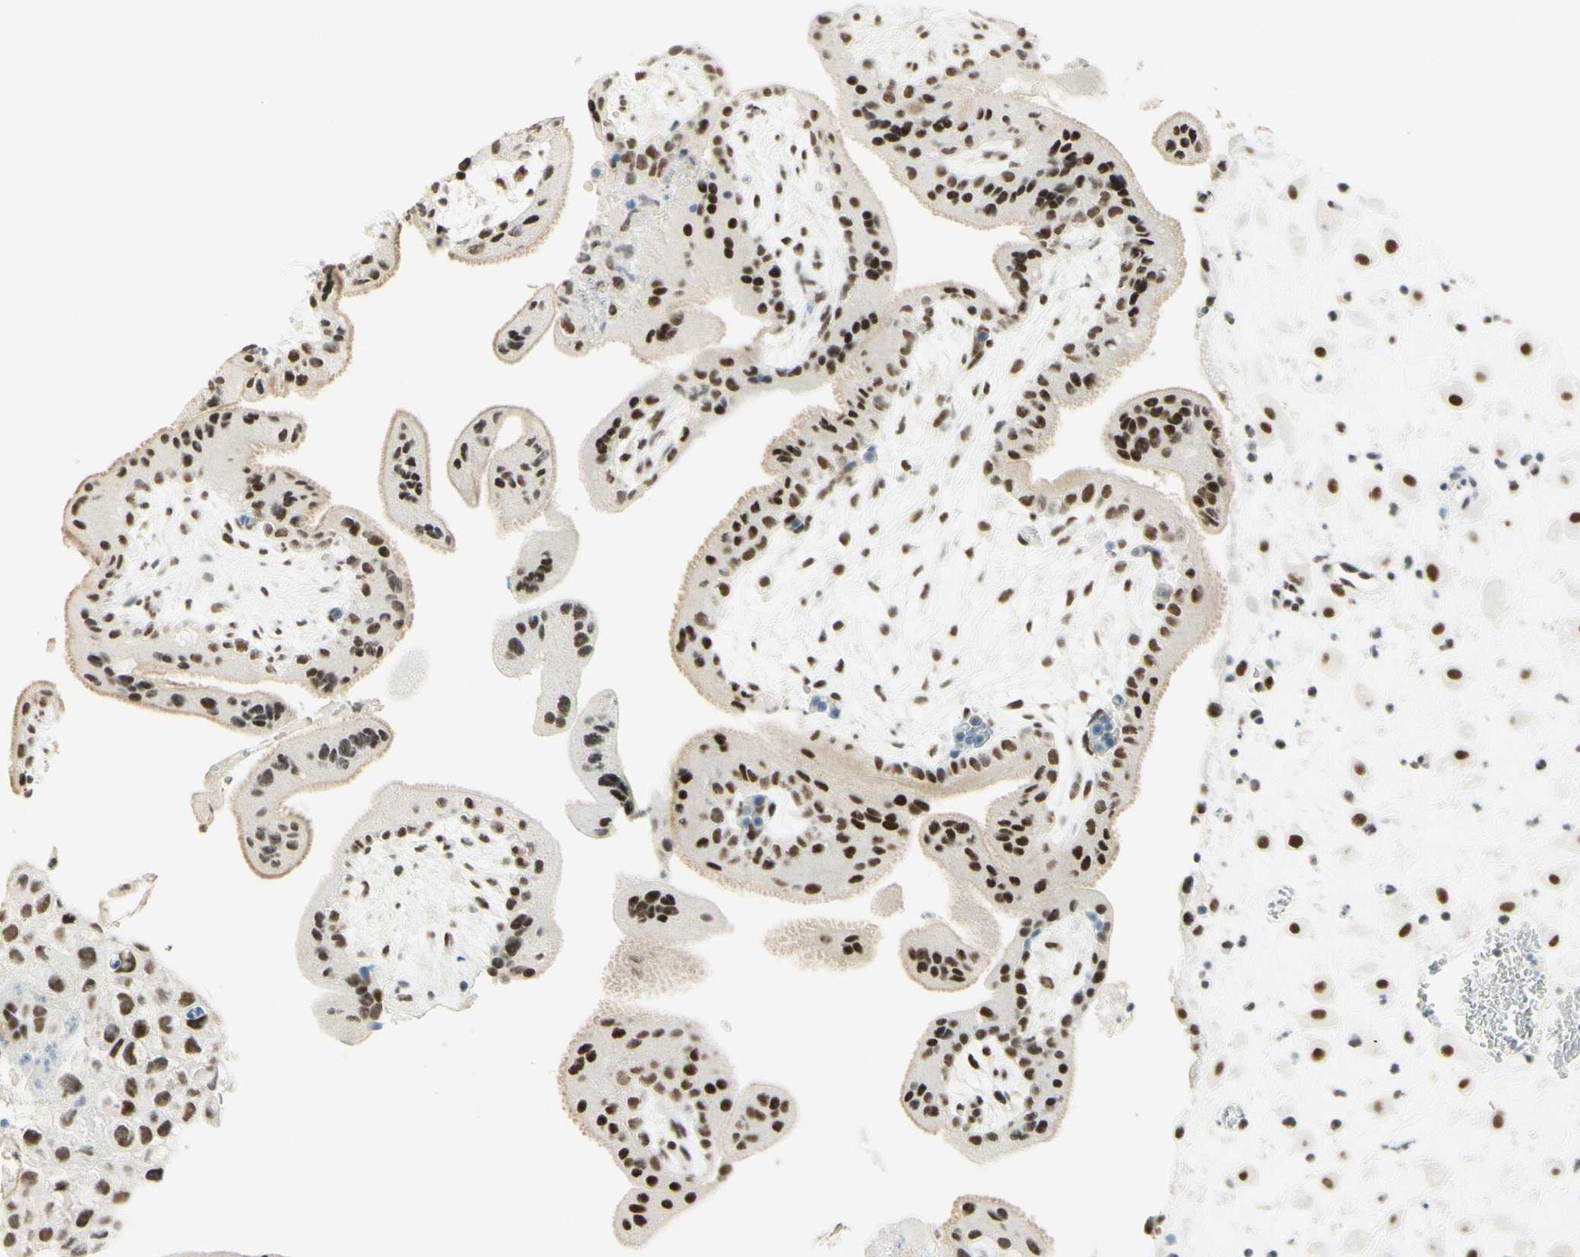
{"staining": {"intensity": "strong", "quantity": ">75%", "location": "nuclear"}, "tissue": "placenta", "cell_type": "Trophoblastic cells", "image_type": "normal", "snomed": [{"axis": "morphology", "description": "Normal tissue, NOS"}, {"axis": "topography", "description": "Placenta"}], "caption": "Protein staining by IHC reveals strong nuclear expression in approximately >75% of trophoblastic cells in unremarkable placenta. The protein is stained brown, and the nuclei are stained in blue (DAB IHC with brightfield microscopy, high magnification).", "gene": "PMS2", "patient": {"sex": "female", "age": 35}}